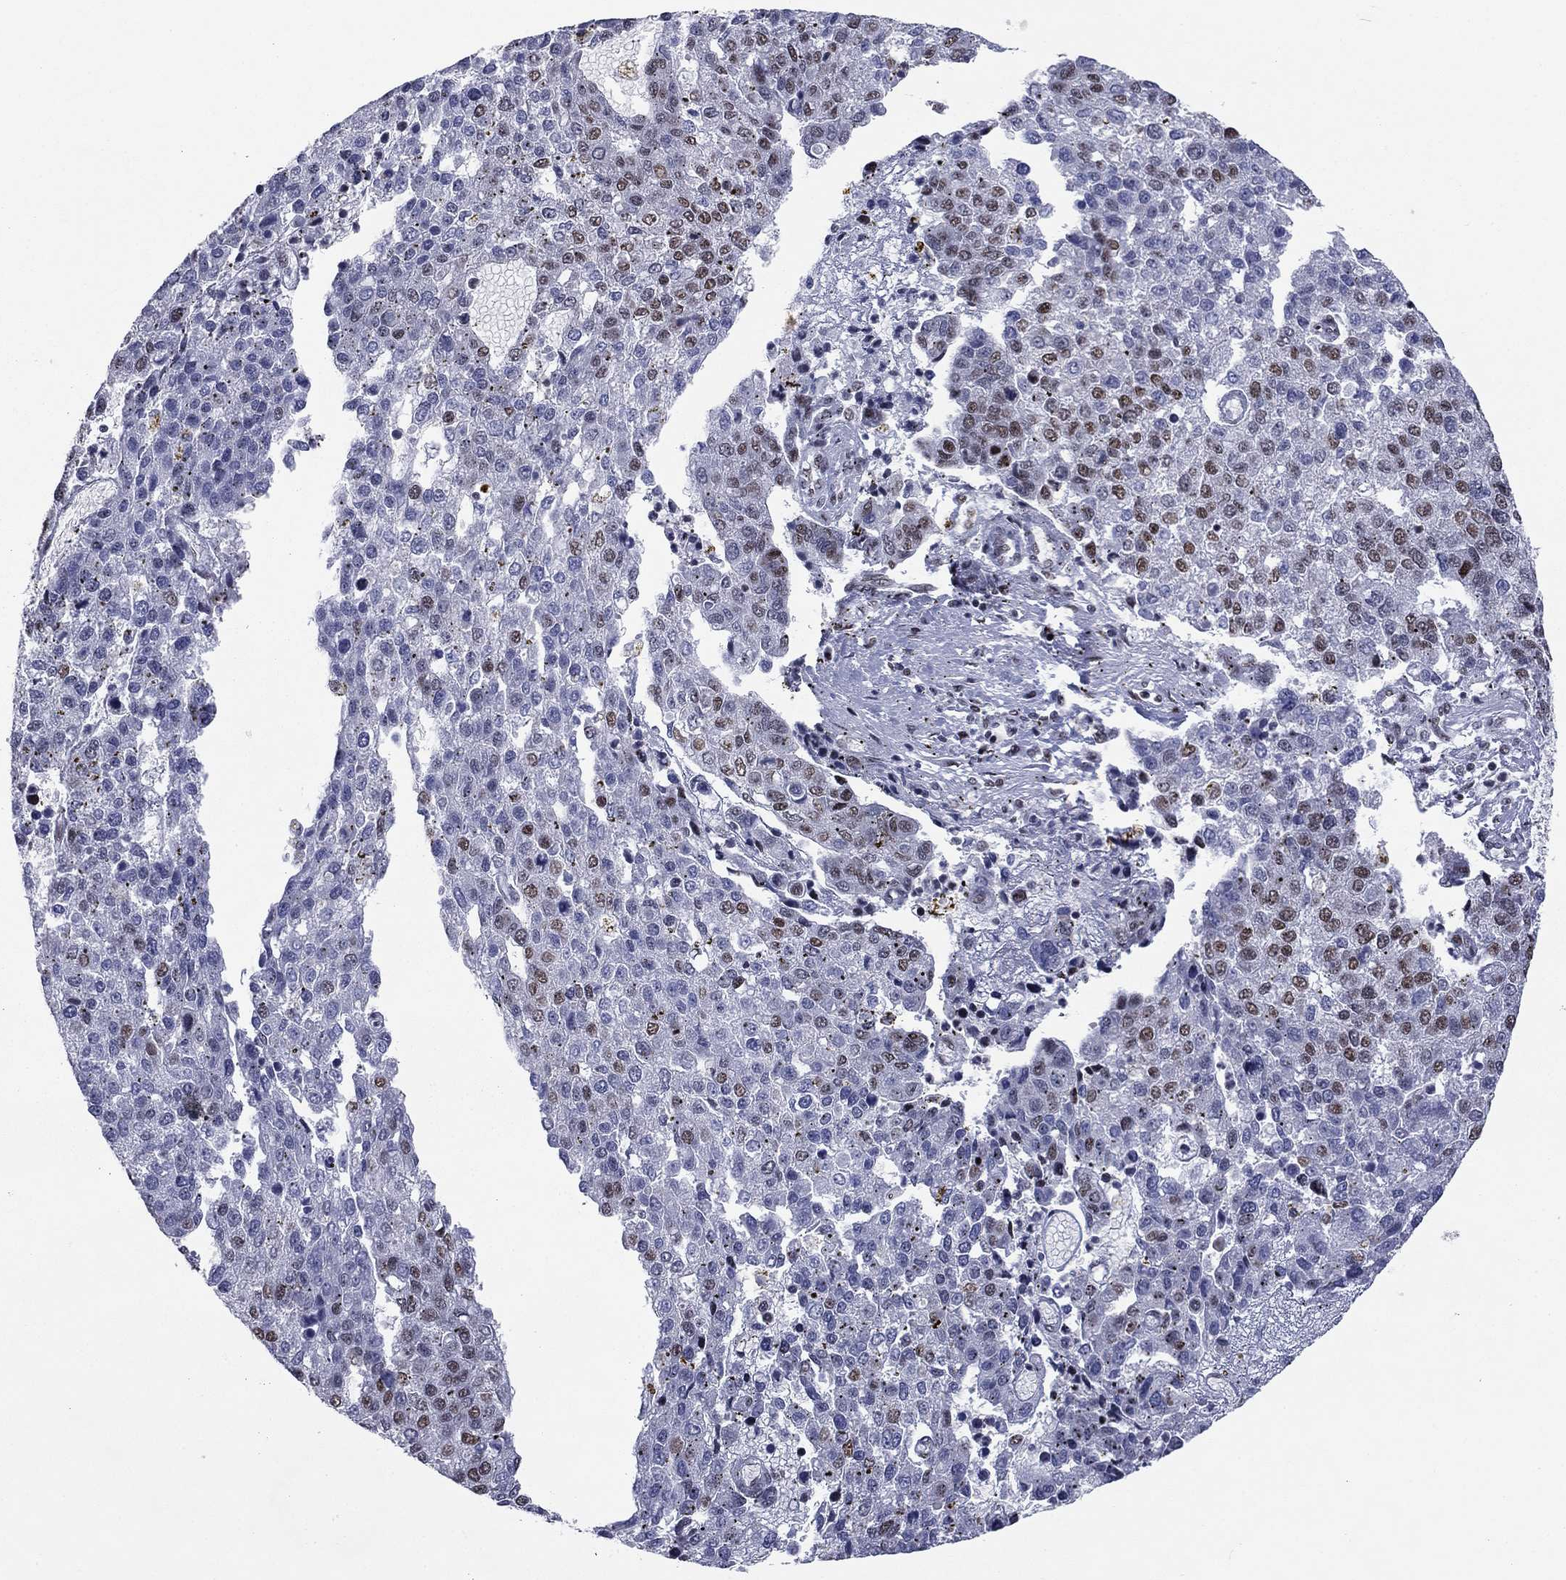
{"staining": {"intensity": "moderate", "quantity": "<25%", "location": "nuclear"}, "tissue": "pancreatic cancer", "cell_type": "Tumor cells", "image_type": "cancer", "snomed": [{"axis": "morphology", "description": "Adenocarcinoma, NOS"}, {"axis": "topography", "description": "Pancreas"}], "caption": "Immunohistochemical staining of pancreatic adenocarcinoma displays low levels of moderate nuclear protein expression in approximately <25% of tumor cells. (DAB (3,3'-diaminobenzidine) IHC with brightfield microscopy, high magnification).", "gene": "ETV5", "patient": {"sex": "female", "age": 61}}